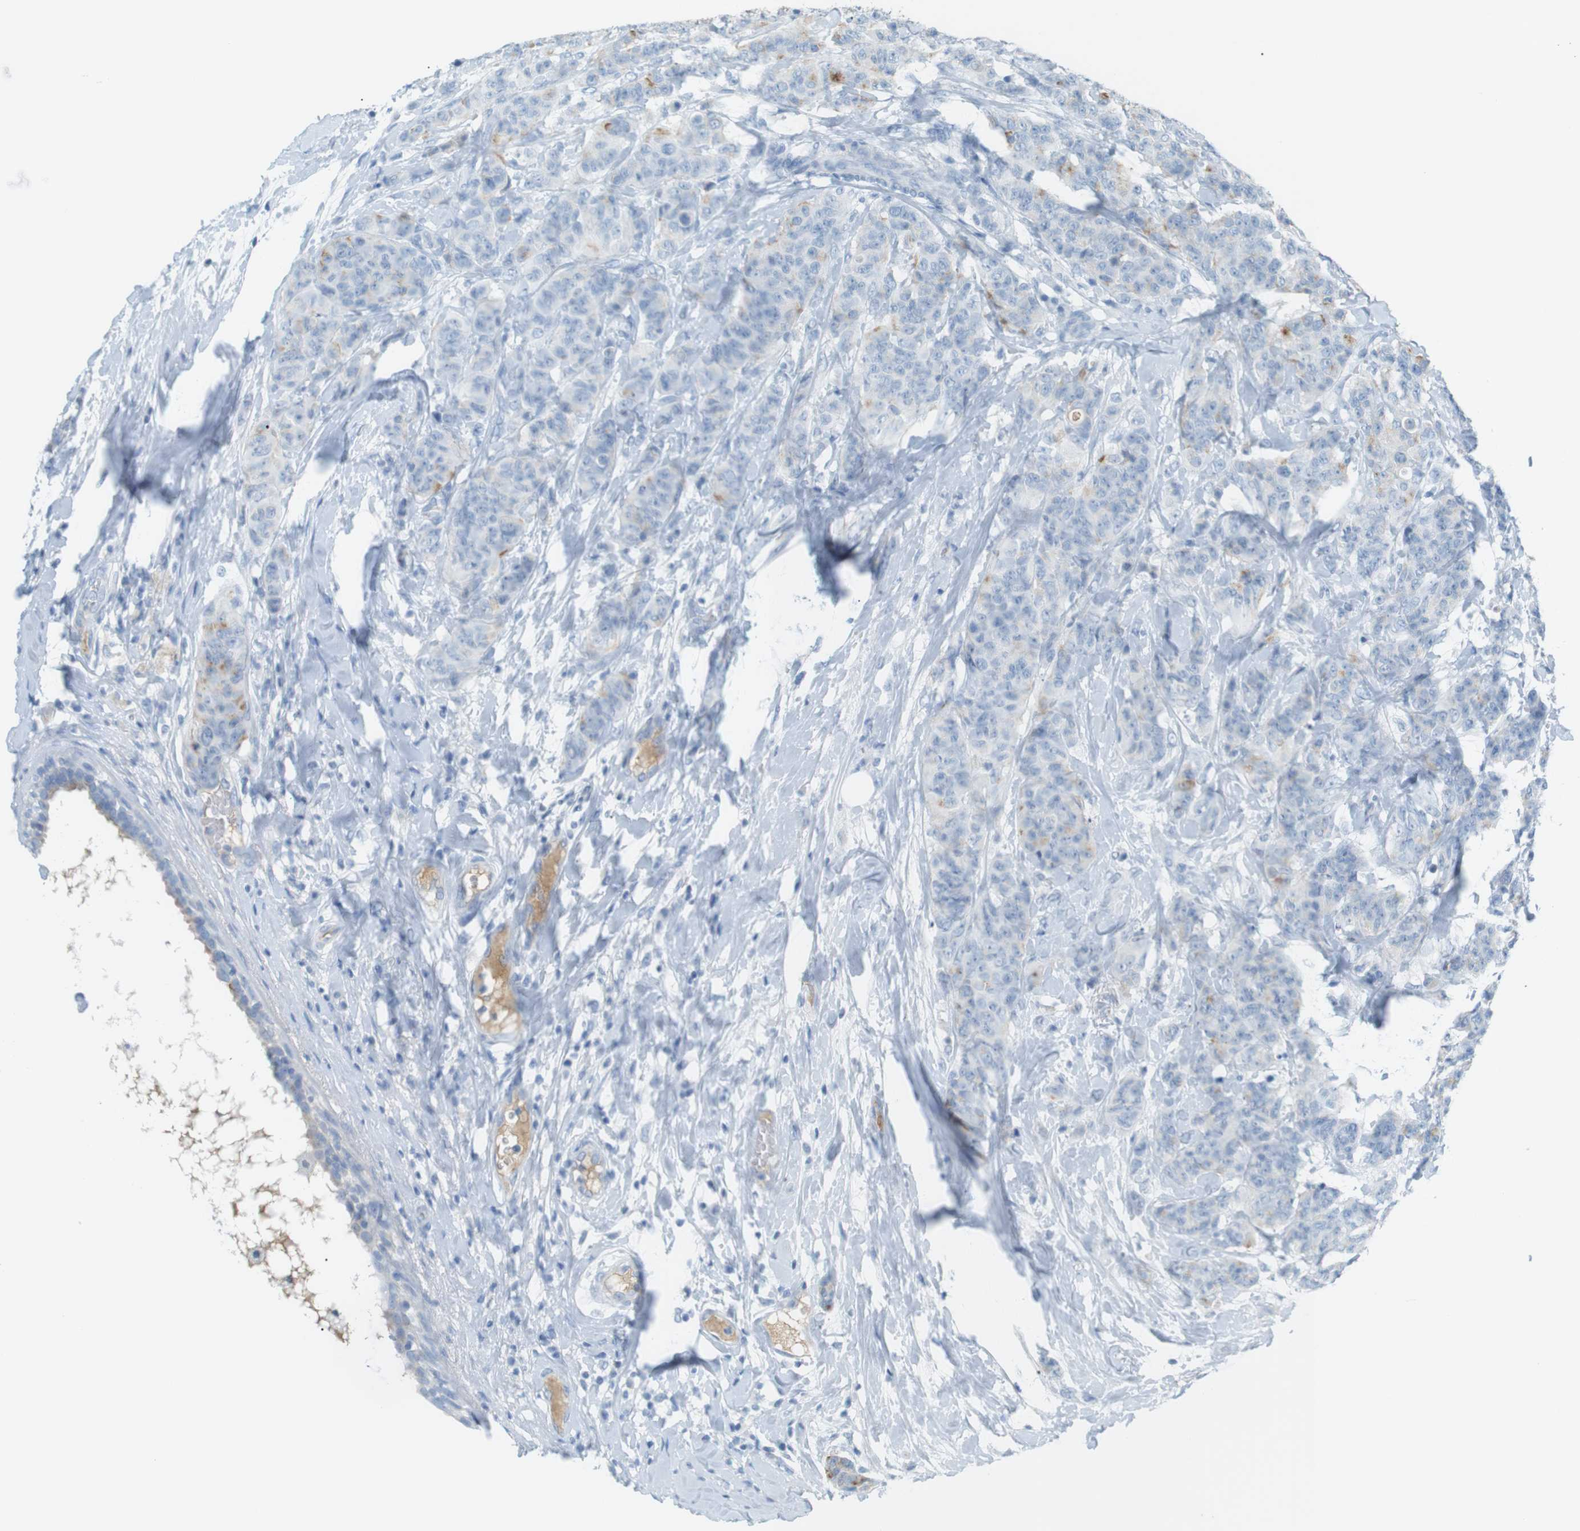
{"staining": {"intensity": "weak", "quantity": "<25%", "location": "cytoplasmic/membranous"}, "tissue": "breast cancer", "cell_type": "Tumor cells", "image_type": "cancer", "snomed": [{"axis": "morphology", "description": "Normal tissue, NOS"}, {"axis": "morphology", "description": "Duct carcinoma"}, {"axis": "topography", "description": "Breast"}], "caption": "Tumor cells show no significant protein positivity in breast cancer (intraductal carcinoma).", "gene": "AZGP1", "patient": {"sex": "female", "age": 40}}